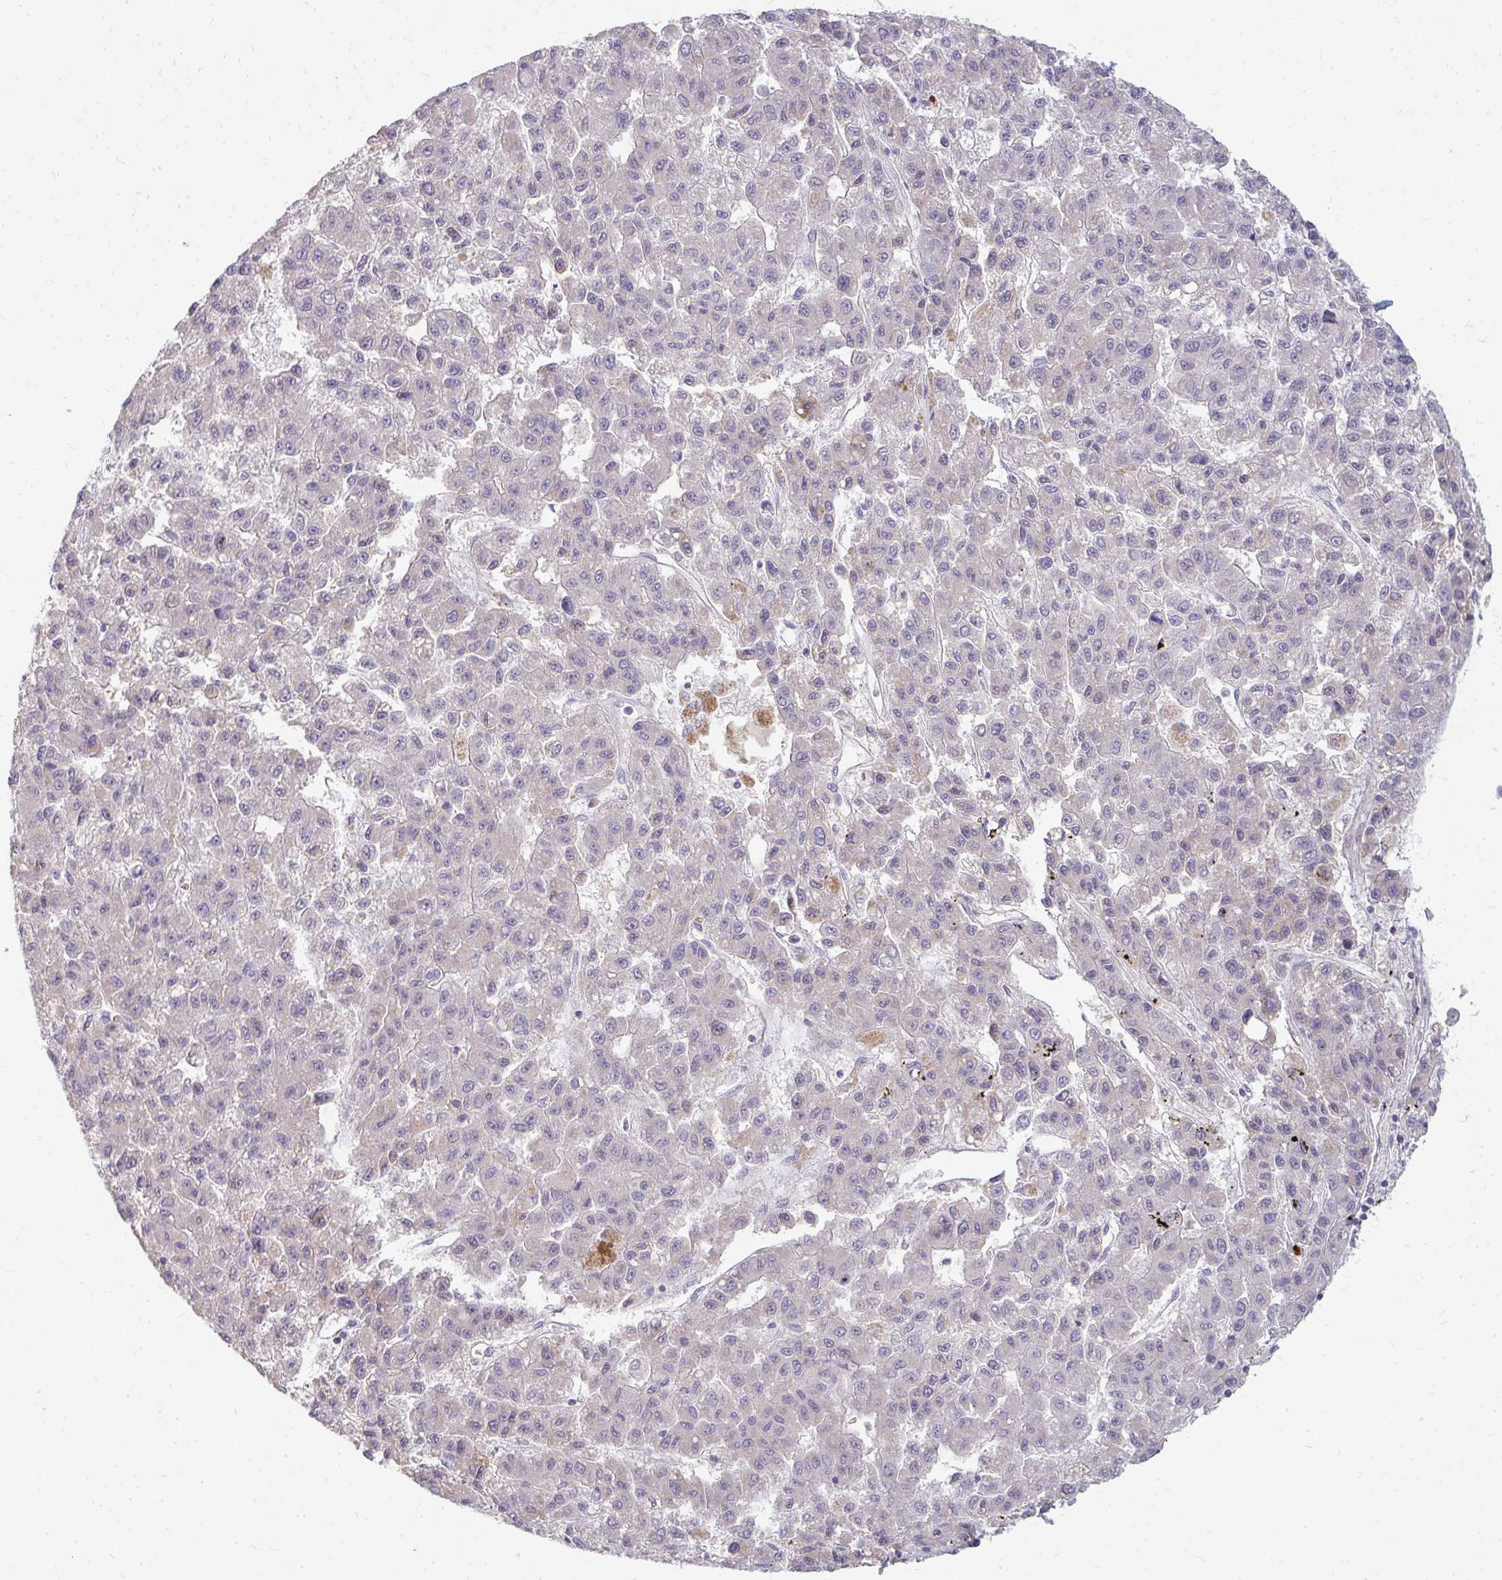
{"staining": {"intensity": "negative", "quantity": "none", "location": "none"}, "tissue": "liver cancer", "cell_type": "Tumor cells", "image_type": "cancer", "snomed": [{"axis": "morphology", "description": "Carcinoma, Hepatocellular, NOS"}, {"axis": "topography", "description": "Liver"}], "caption": "This histopathology image is of liver cancer (hepatocellular carcinoma) stained with immunohistochemistry to label a protein in brown with the nuclei are counter-stained blue. There is no positivity in tumor cells.", "gene": "RAB33A", "patient": {"sex": "male", "age": 70}}